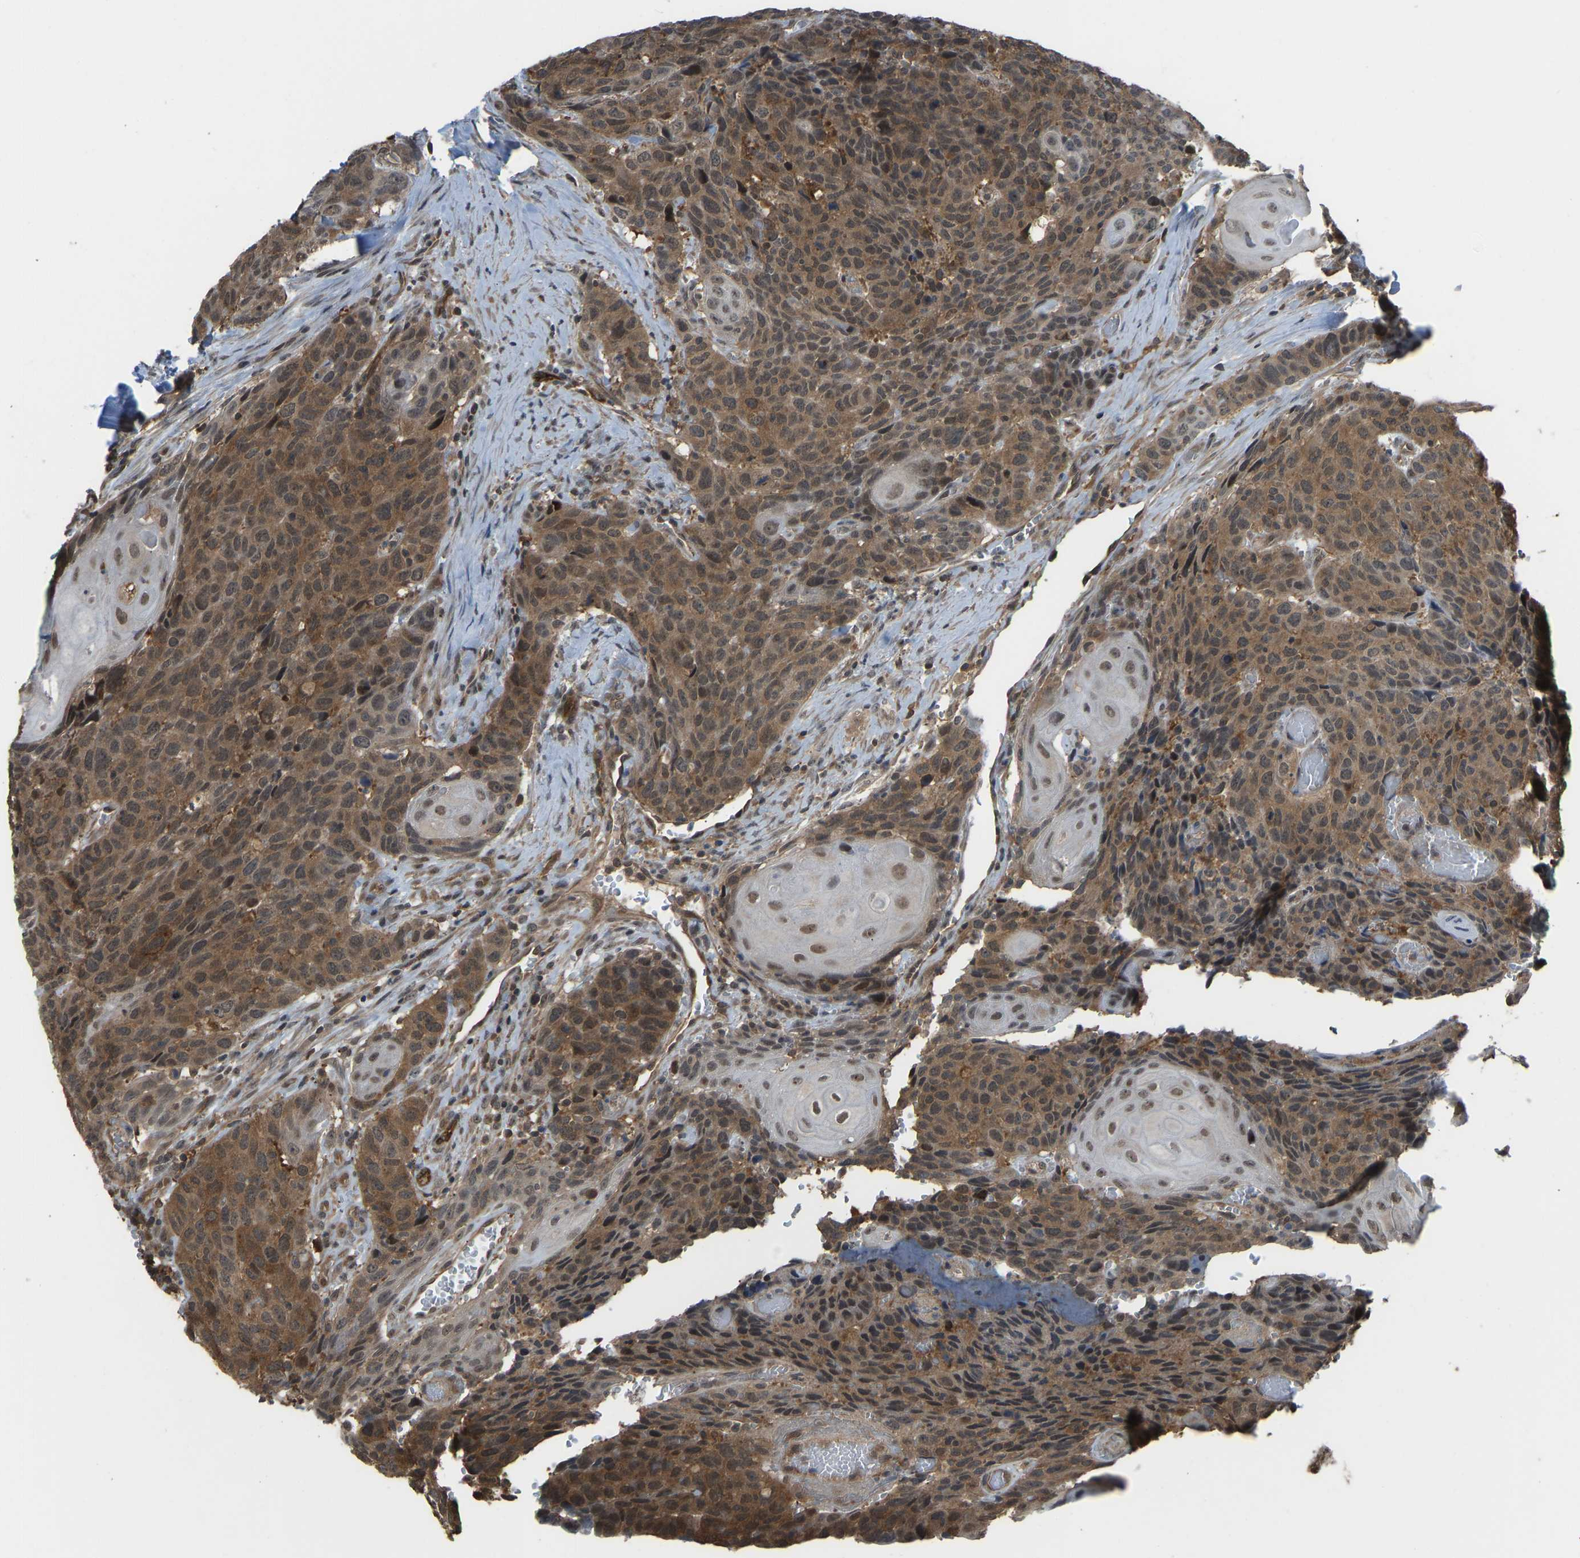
{"staining": {"intensity": "moderate", "quantity": ">75%", "location": "cytoplasmic/membranous,nuclear"}, "tissue": "head and neck cancer", "cell_type": "Tumor cells", "image_type": "cancer", "snomed": [{"axis": "morphology", "description": "Squamous cell carcinoma, NOS"}, {"axis": "topography", "description": "Head-Neck"}], "caption": "Human head and neck cancer stained for a protein (brown) displays moderate cytoplasmic/membranous and nuclear positive expression in about >75% of tumor cells.", "gene": "CCT8", "patient": {"sex": "male", "age": 66}}